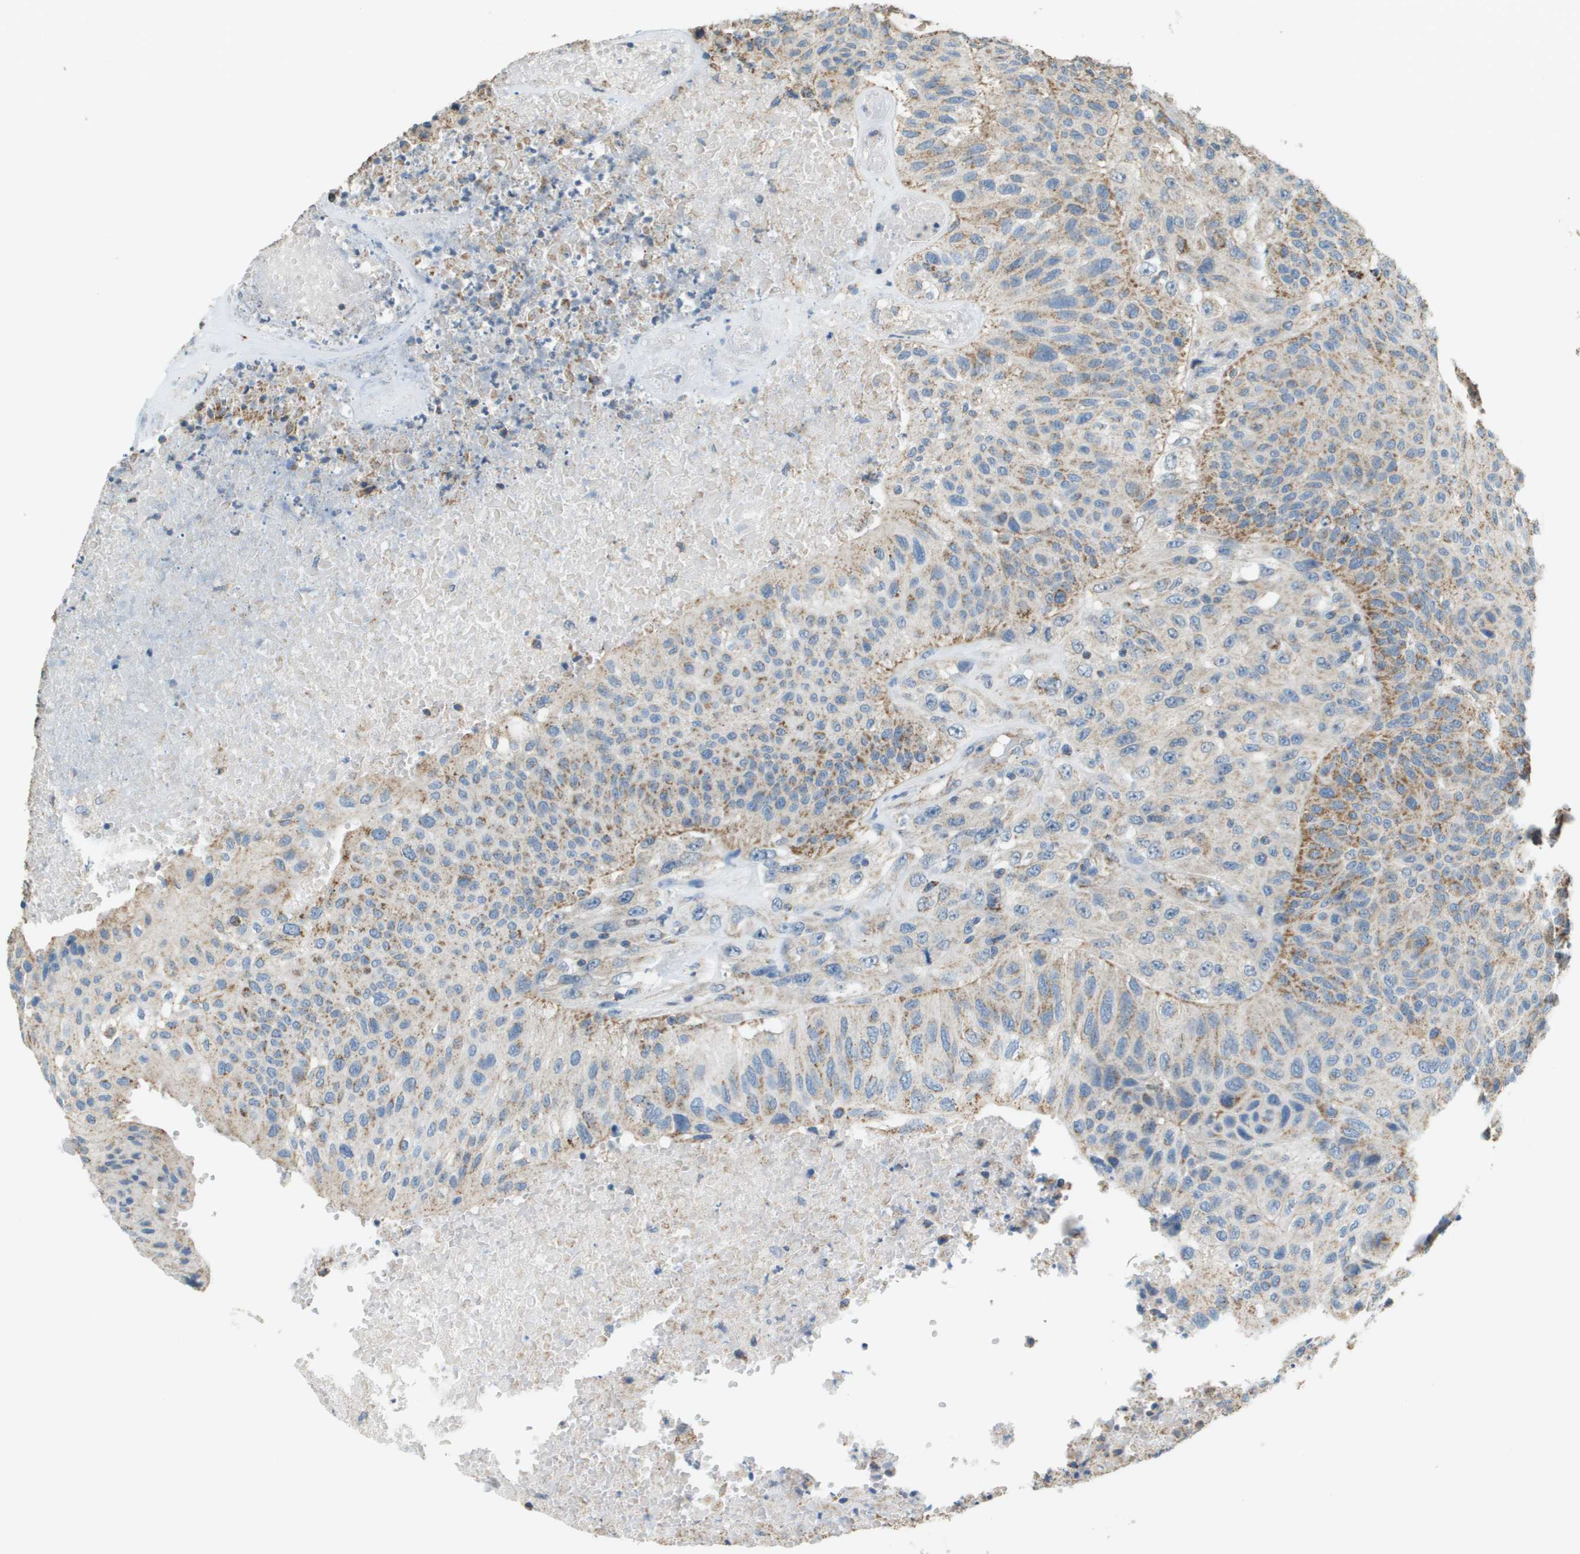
{"staining": {"intensity": "weak", "quantity": "25%-75%", "location": "cytoplasmic/membranous"}, "tissue": "urothelial cancer", "cell_type": "Tumor cells", "image_type": "cancer", "snomed": [{"axis": "morphology", "description": "Urothelial carcinoma, High grade"}, {"axis": "topography", "description": "Urinary bladder"}], "caption": "The micrograph displays immunohistochemical staining of high-grade urothelial carcinoma. There is weak cytoplasmic/membranous positivity is present in approximately 25%-75% of tumor cells.", "gene": "FH", "patient": {"sex": "male", "age": 66}}